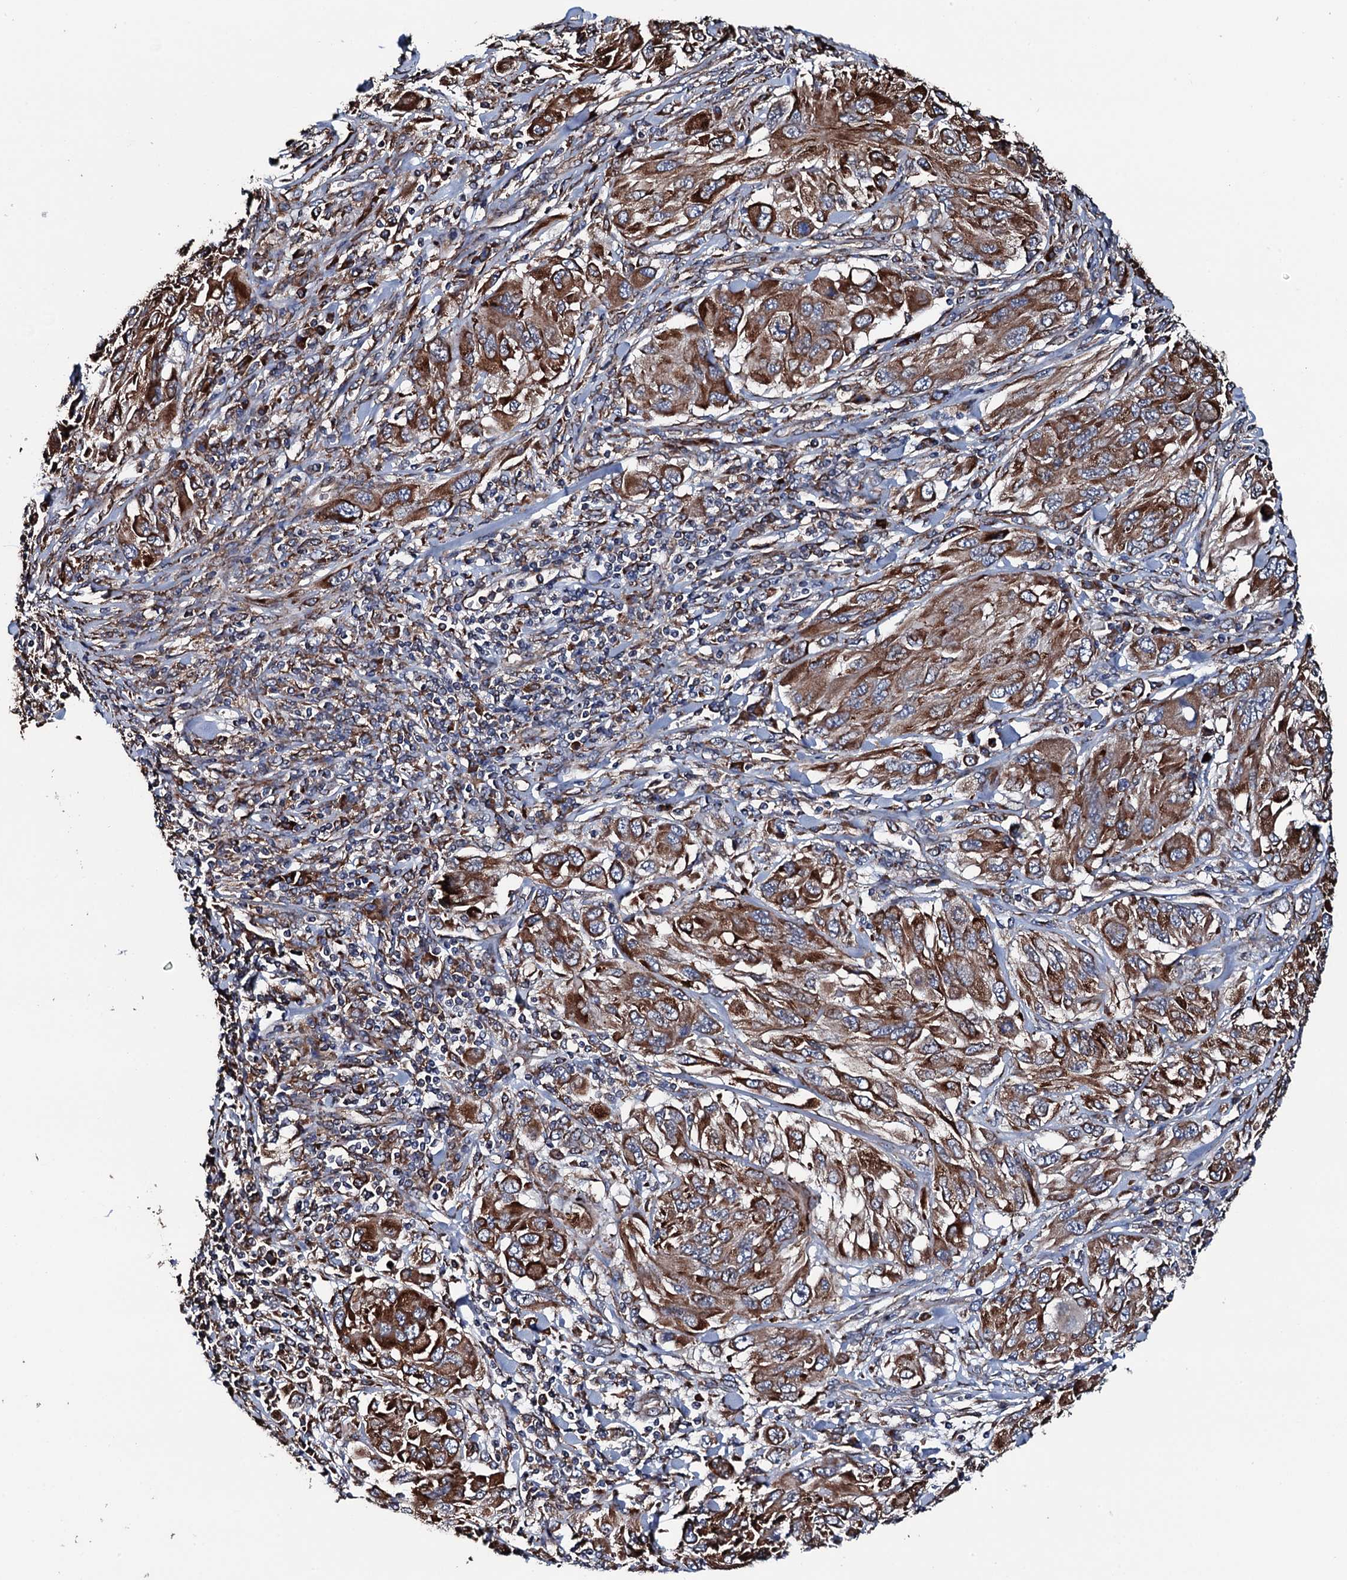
{"staining": {"intensity": "strong", "quantity": ">75%", "location": "cytoplasmic/membranous"}, "tissue": "melanoma", "cell_type": "Tumor cells", "image_type": "cancer", "snomed": [{"axis": "morphology", "description": "Malignant melanoma, NOS"}, {"axis": "topography", "description": "Skin"}], "caption": "An IHC photomicrograph of tumor tissue is shown. Protein staining in brown labels strong cytoplasmic/membranous positivity in malignant melanoma within tumor cells.", "gene": "RAB12", "patient": {"sex": "female", "age": 91}}